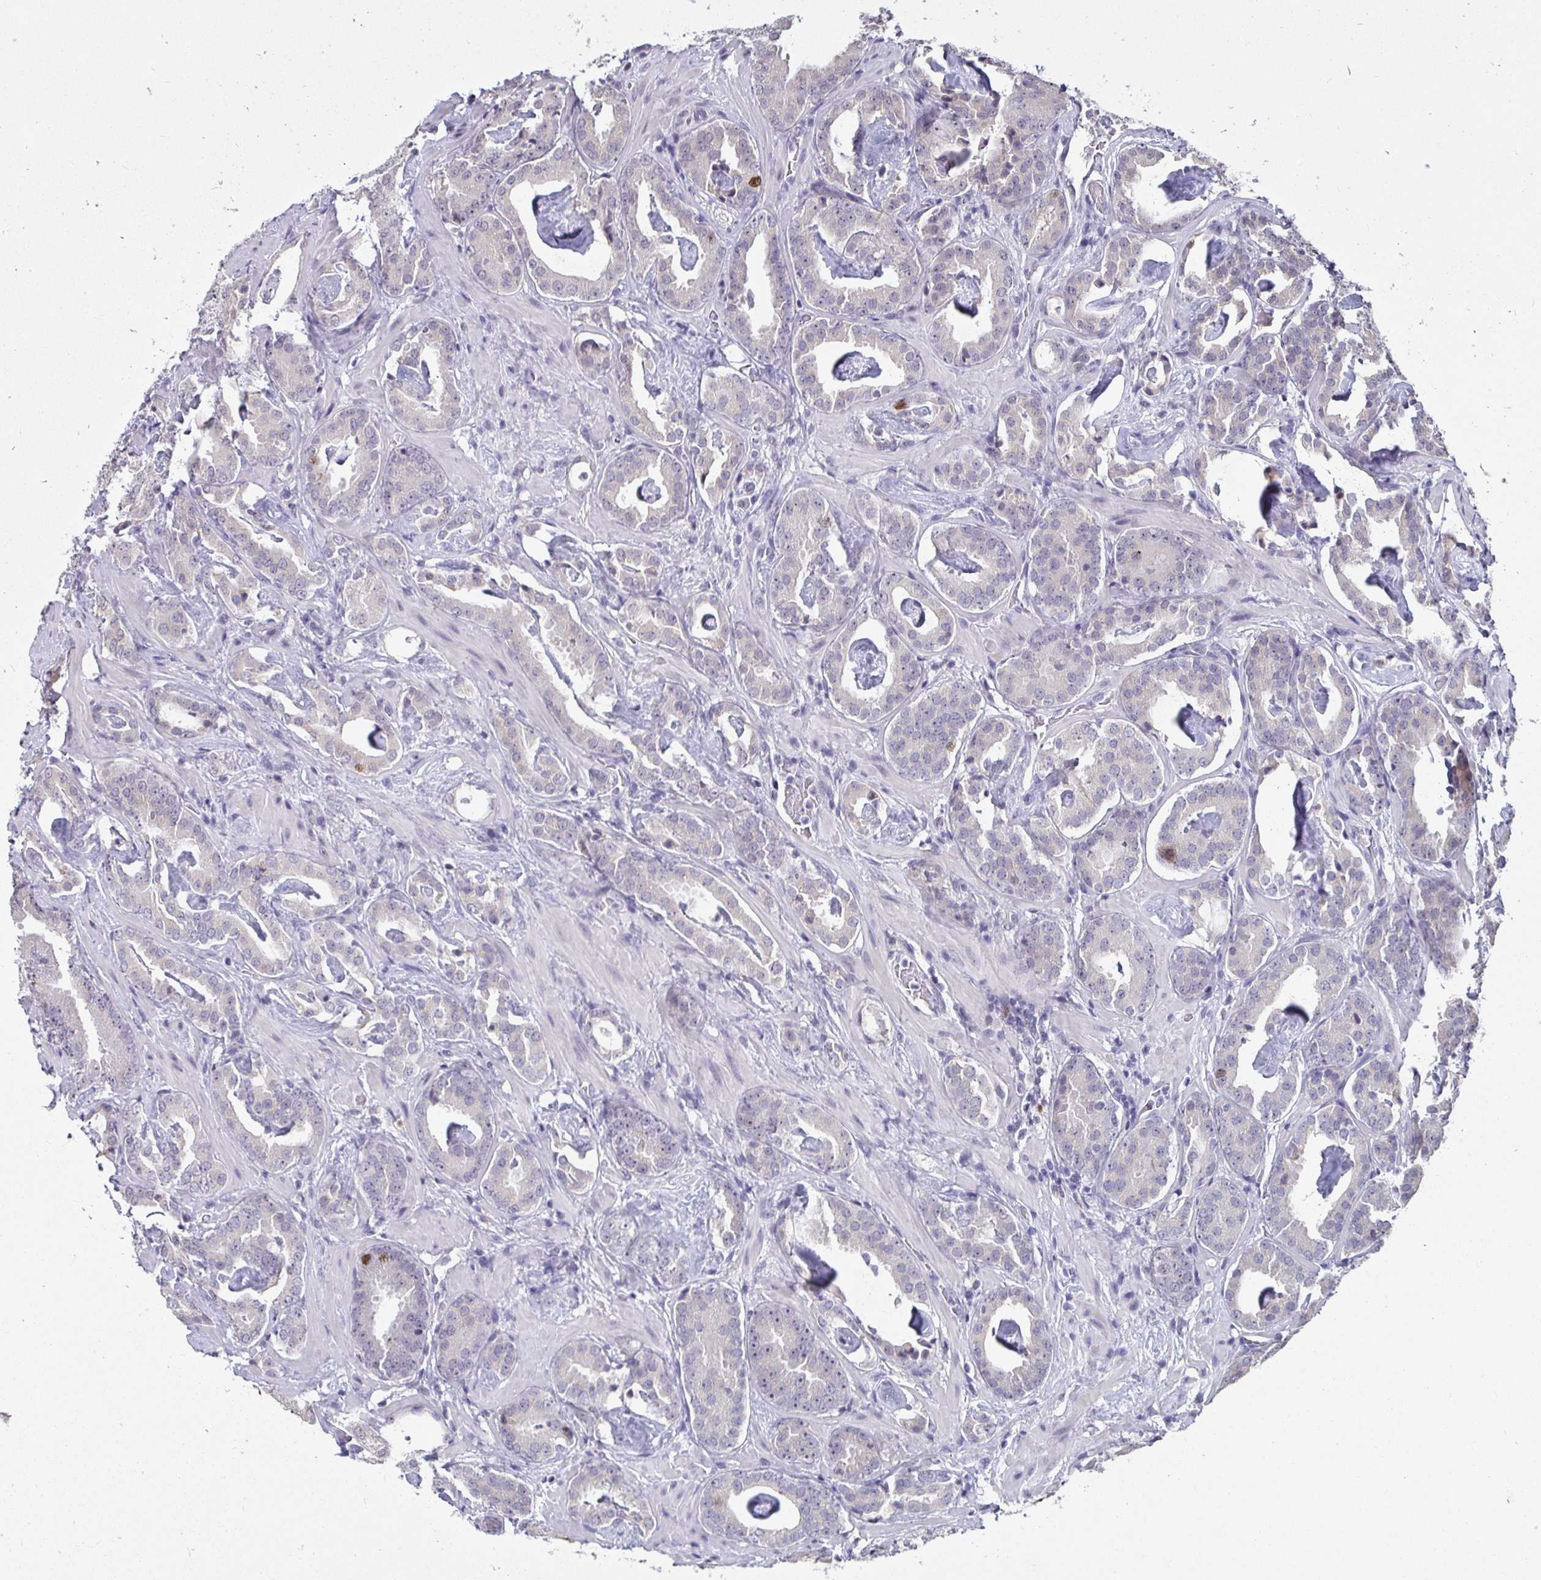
{"staining": {"intensity": "moderate", "quantity": "<25%", "location": "nuclear"}, "tissue": "prostate cancer", "cell_type": "Tumor cells", "image_type": "cancer", "snomed": [{"axis": "morphology", "description": "Adenocarcinoma, Low grade"}, {"axis": "topography", "description": "Prostate"}], "caption": "The histopathology image reveals immunohistochemical staining of prostate low-grade adenocarcinoma. There is moderate nuclear positivity is appreciated in approximately <25% of tumor cells.", "gene": "ANLN", "patient": {"sex": "male", "age": 62}}